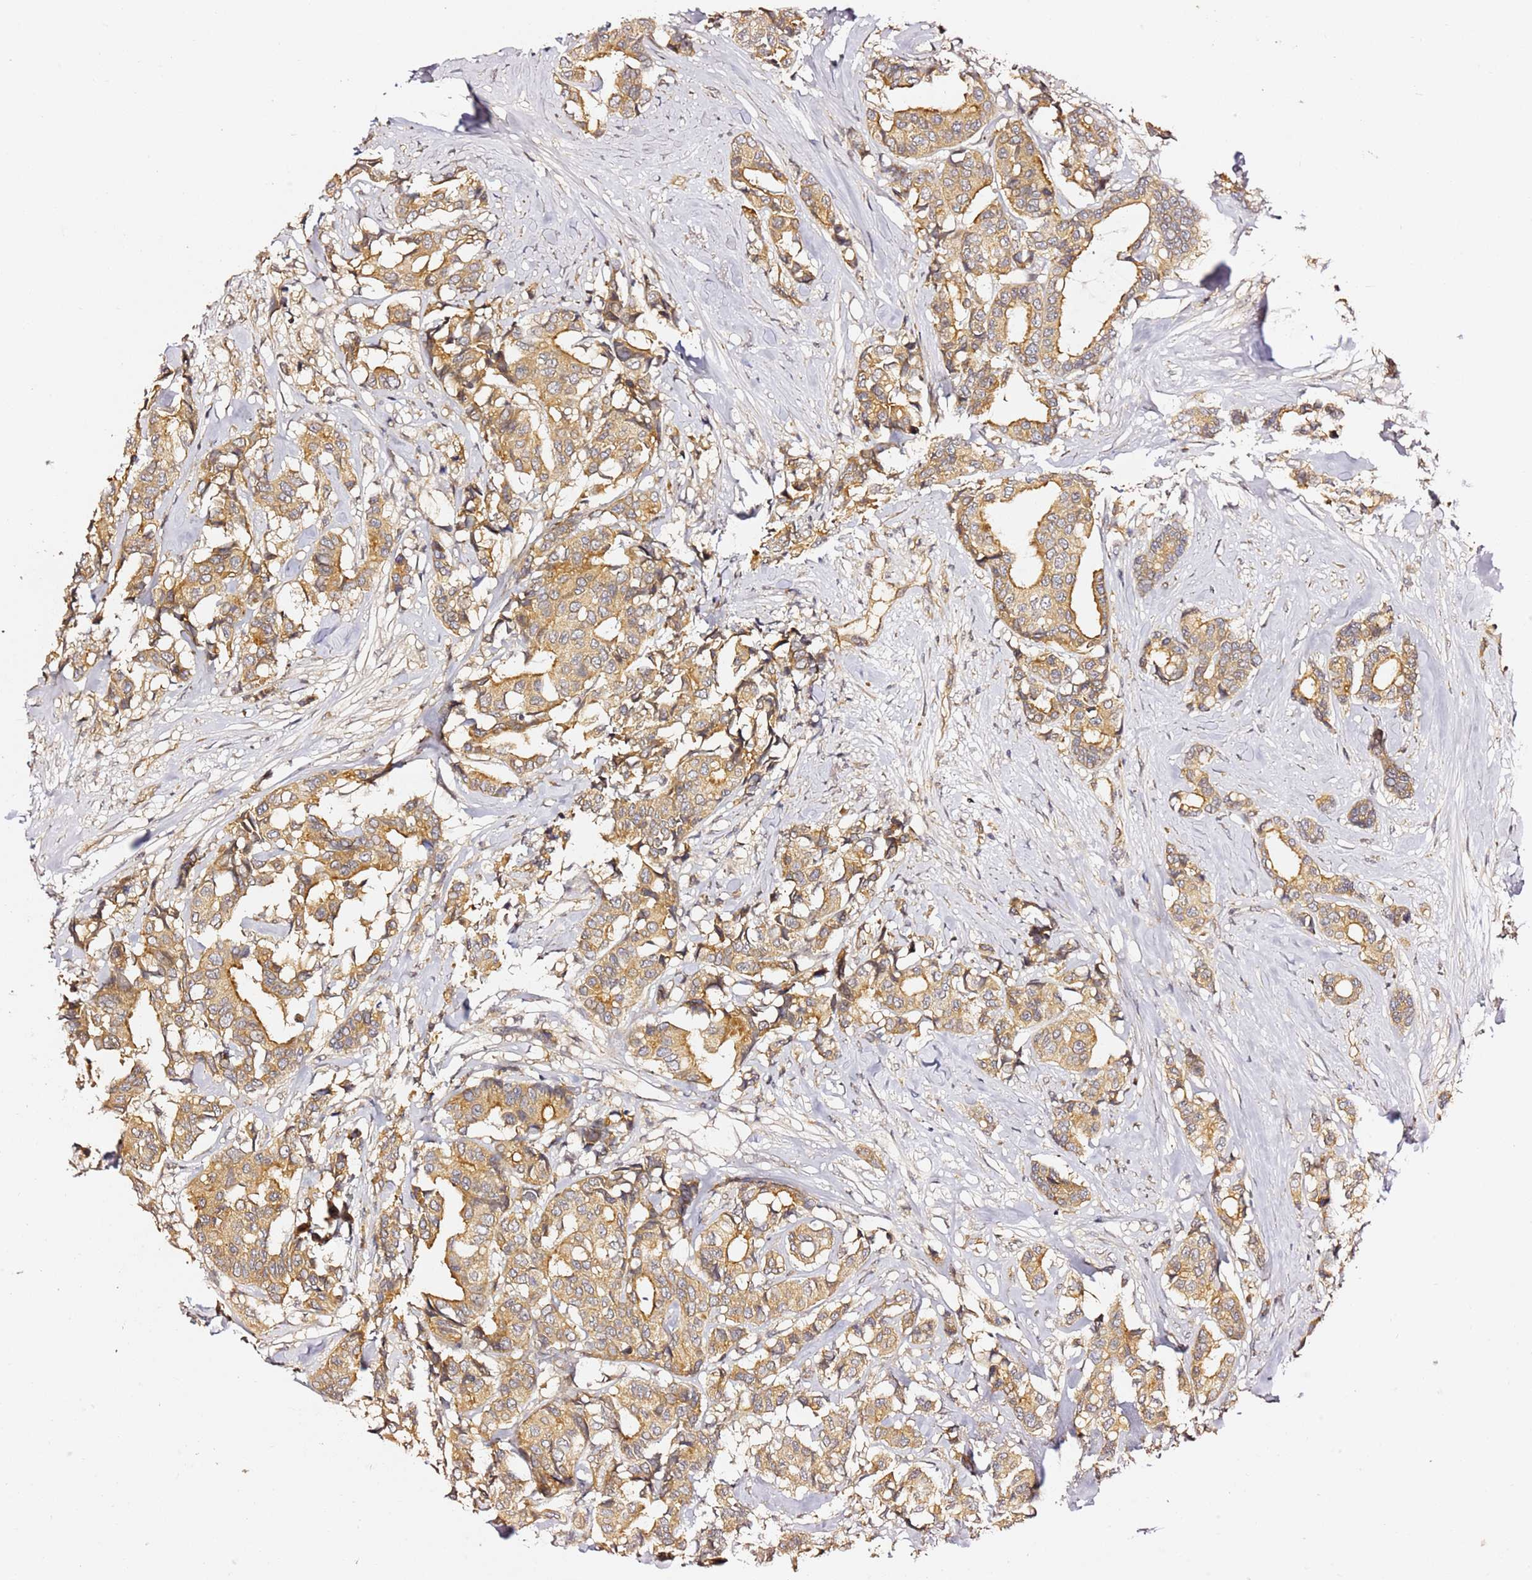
{"staining": {"intensity": "moderate", "quantity": ">75%", "location": "cytoplasmic/membranous"}, "tissue": "breast cancer", "cell_type": "Tumor cells", "image_type": "cancer", "snomed": [{"axis": "morphology", "description": "Duct carcinoma"}, {"axis": "topography", "description": "Breast"}], "caption": "A histopathology image of breast cancer (invasive ductal carcinoma) stained for a protein reveals moderate cytoplasmic/membranous brown staining in tumor cells.", "gene": "OSBPL2", "patient": {"sex": "female", "age": 87}}